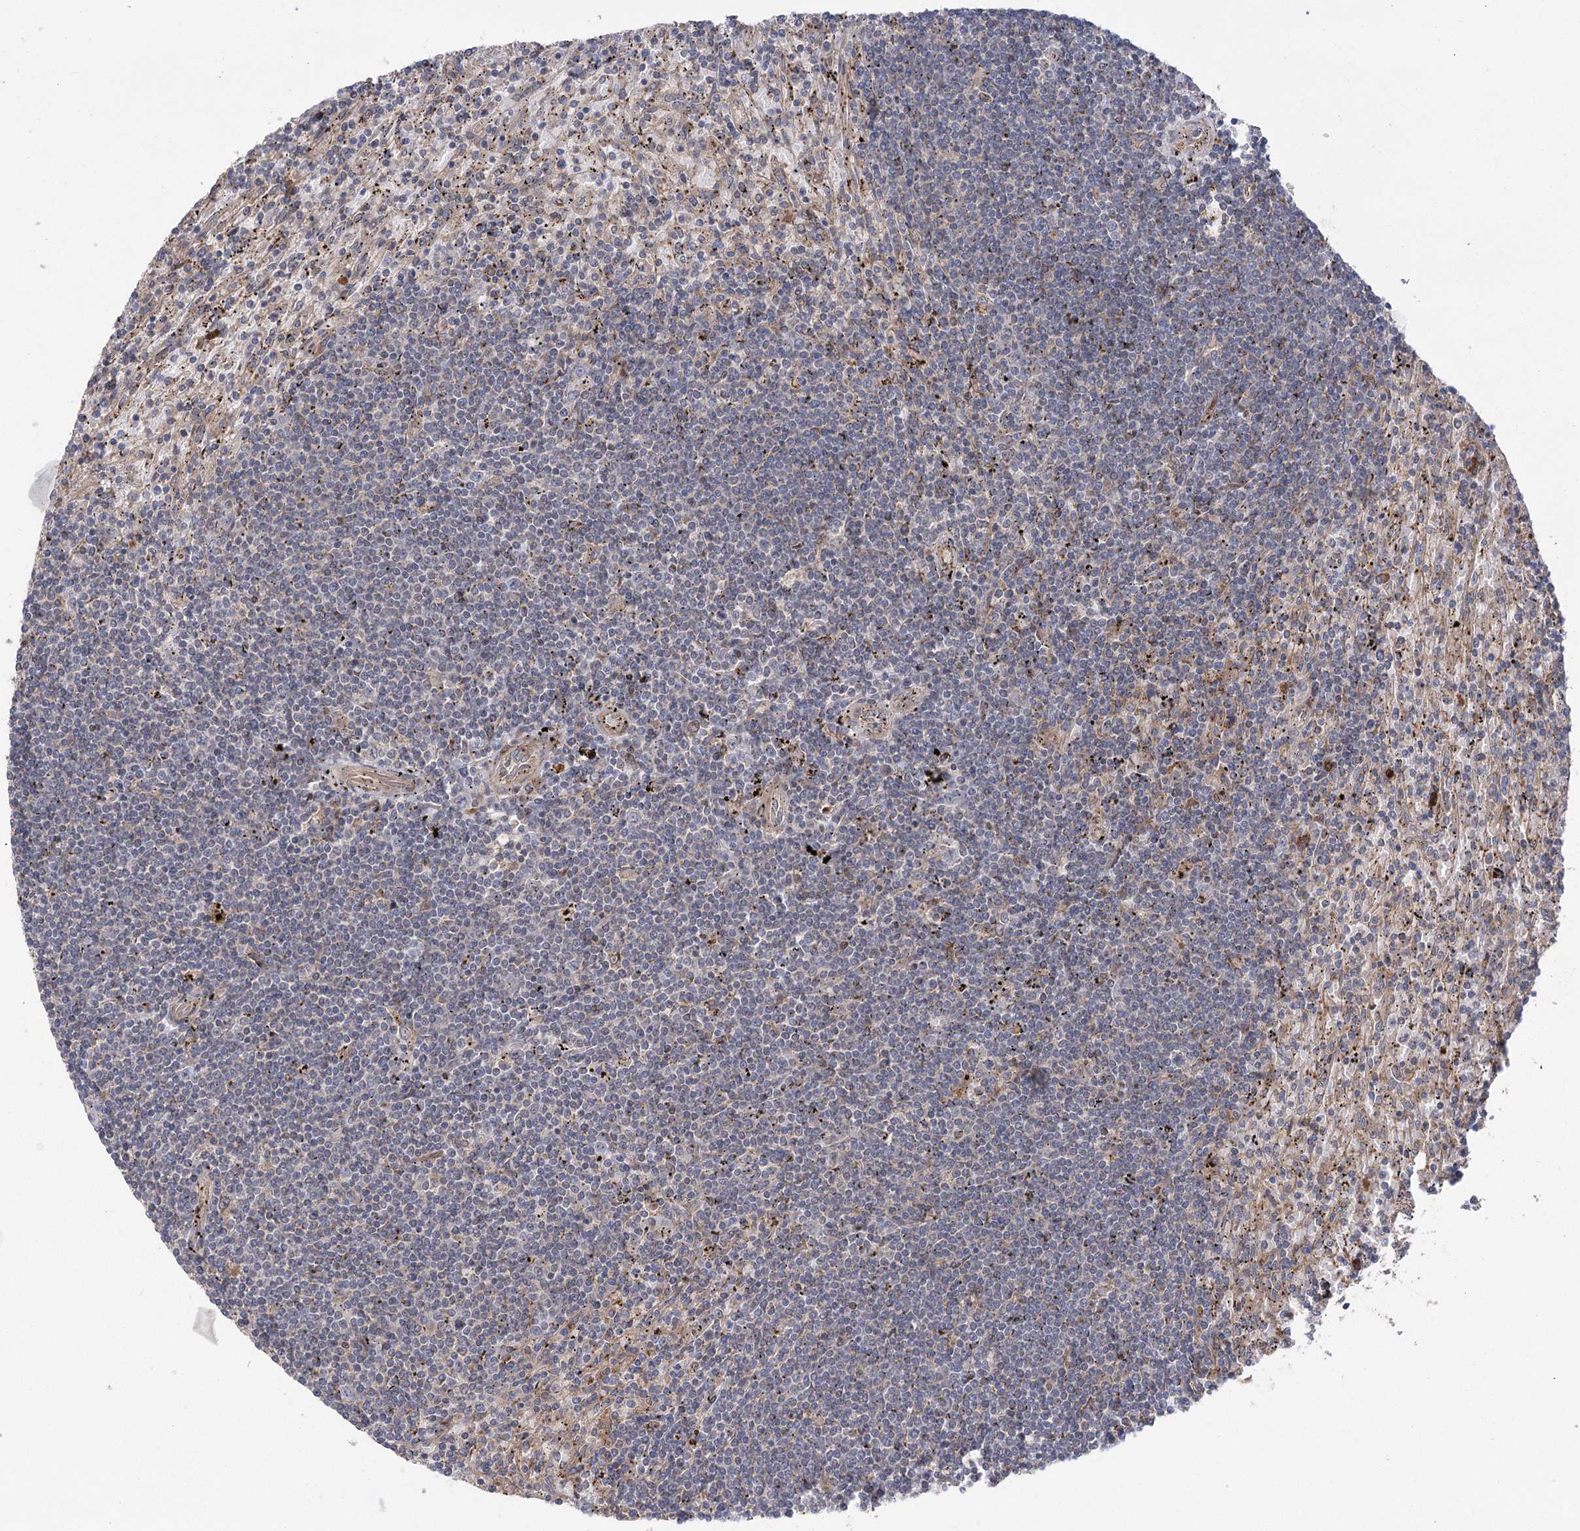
{"staining": {"intensity": "negative", "quantity": "none", "location": "none"}, "tissue": "lymphoma", "cell_type": "Tumor cells", "image_type": "cancer", "snomed": [{"axis": "morphology", "description": "Malignant lymphoma, non-Hodgkin's type, Low grade"}, {"axis": "topography", "description": "Spleen"}], "caption": "The photomicrograph displays no staining of tumor cells in low-grade malignant lymphoma, non-Hodgkin's type.", "gene": "KCNN2", "patient": {"sex": "male", "age": 76}}